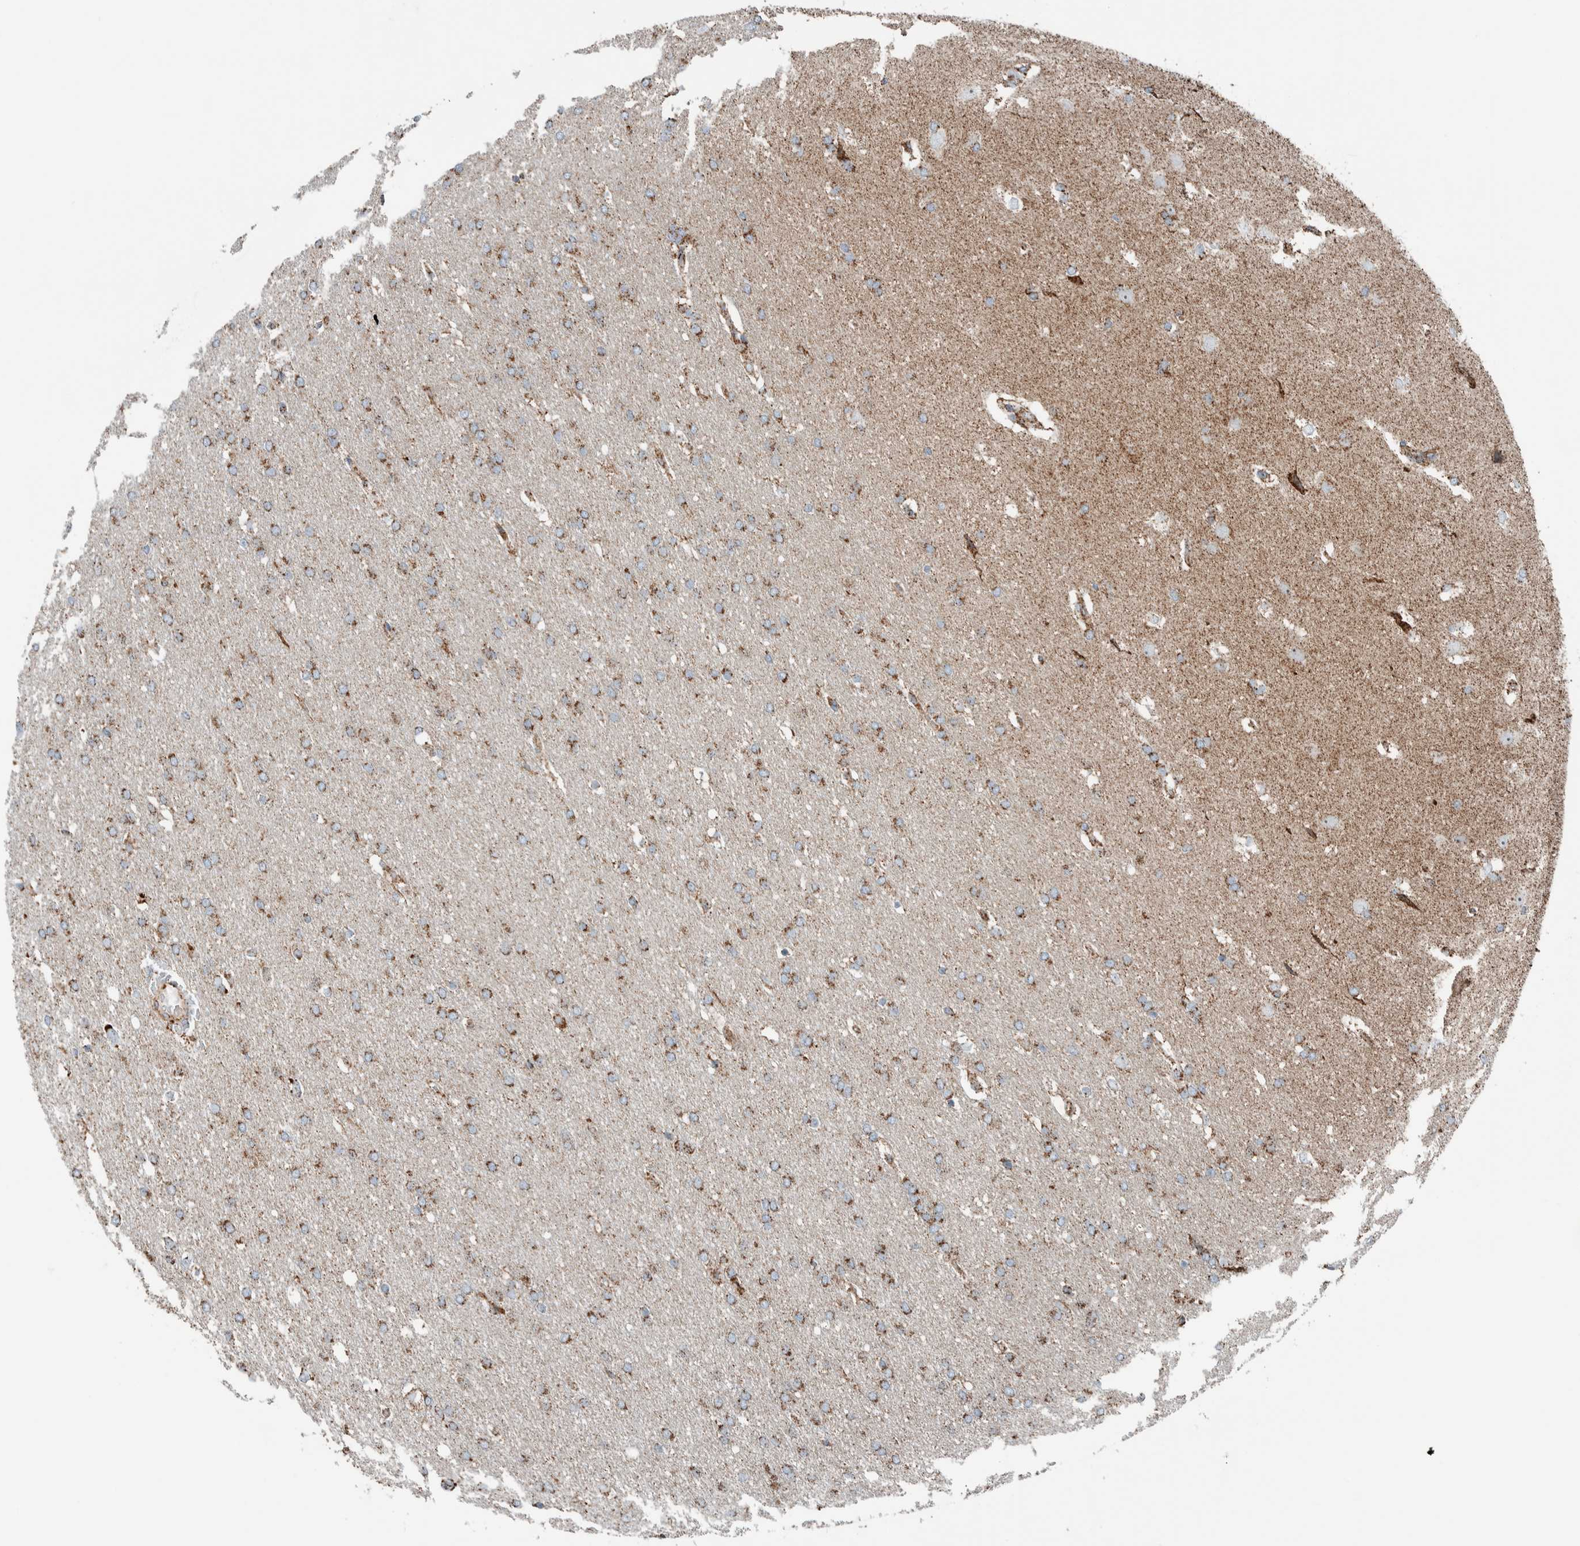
{"staining": {"intensity": "moderate", "quantity": ">75%", "location": "cytoplasmic/membranous"}, "tissue": "glioma", "cell_type": "Tumor cells", "image_type": "cancer", "snomed": [{"axis": "morphology", "description": "Glioma, malignant, Low grade"}, {"axis": "topography", "description": "Brain"}], "caption": "Moderate cytoplasmic/membranous protein expression is seen in approximately >75% of tumor cells in malignant low-grade glioma.", "gene": "CNTROB", "patient": {"sex": "female", "age": 37}}